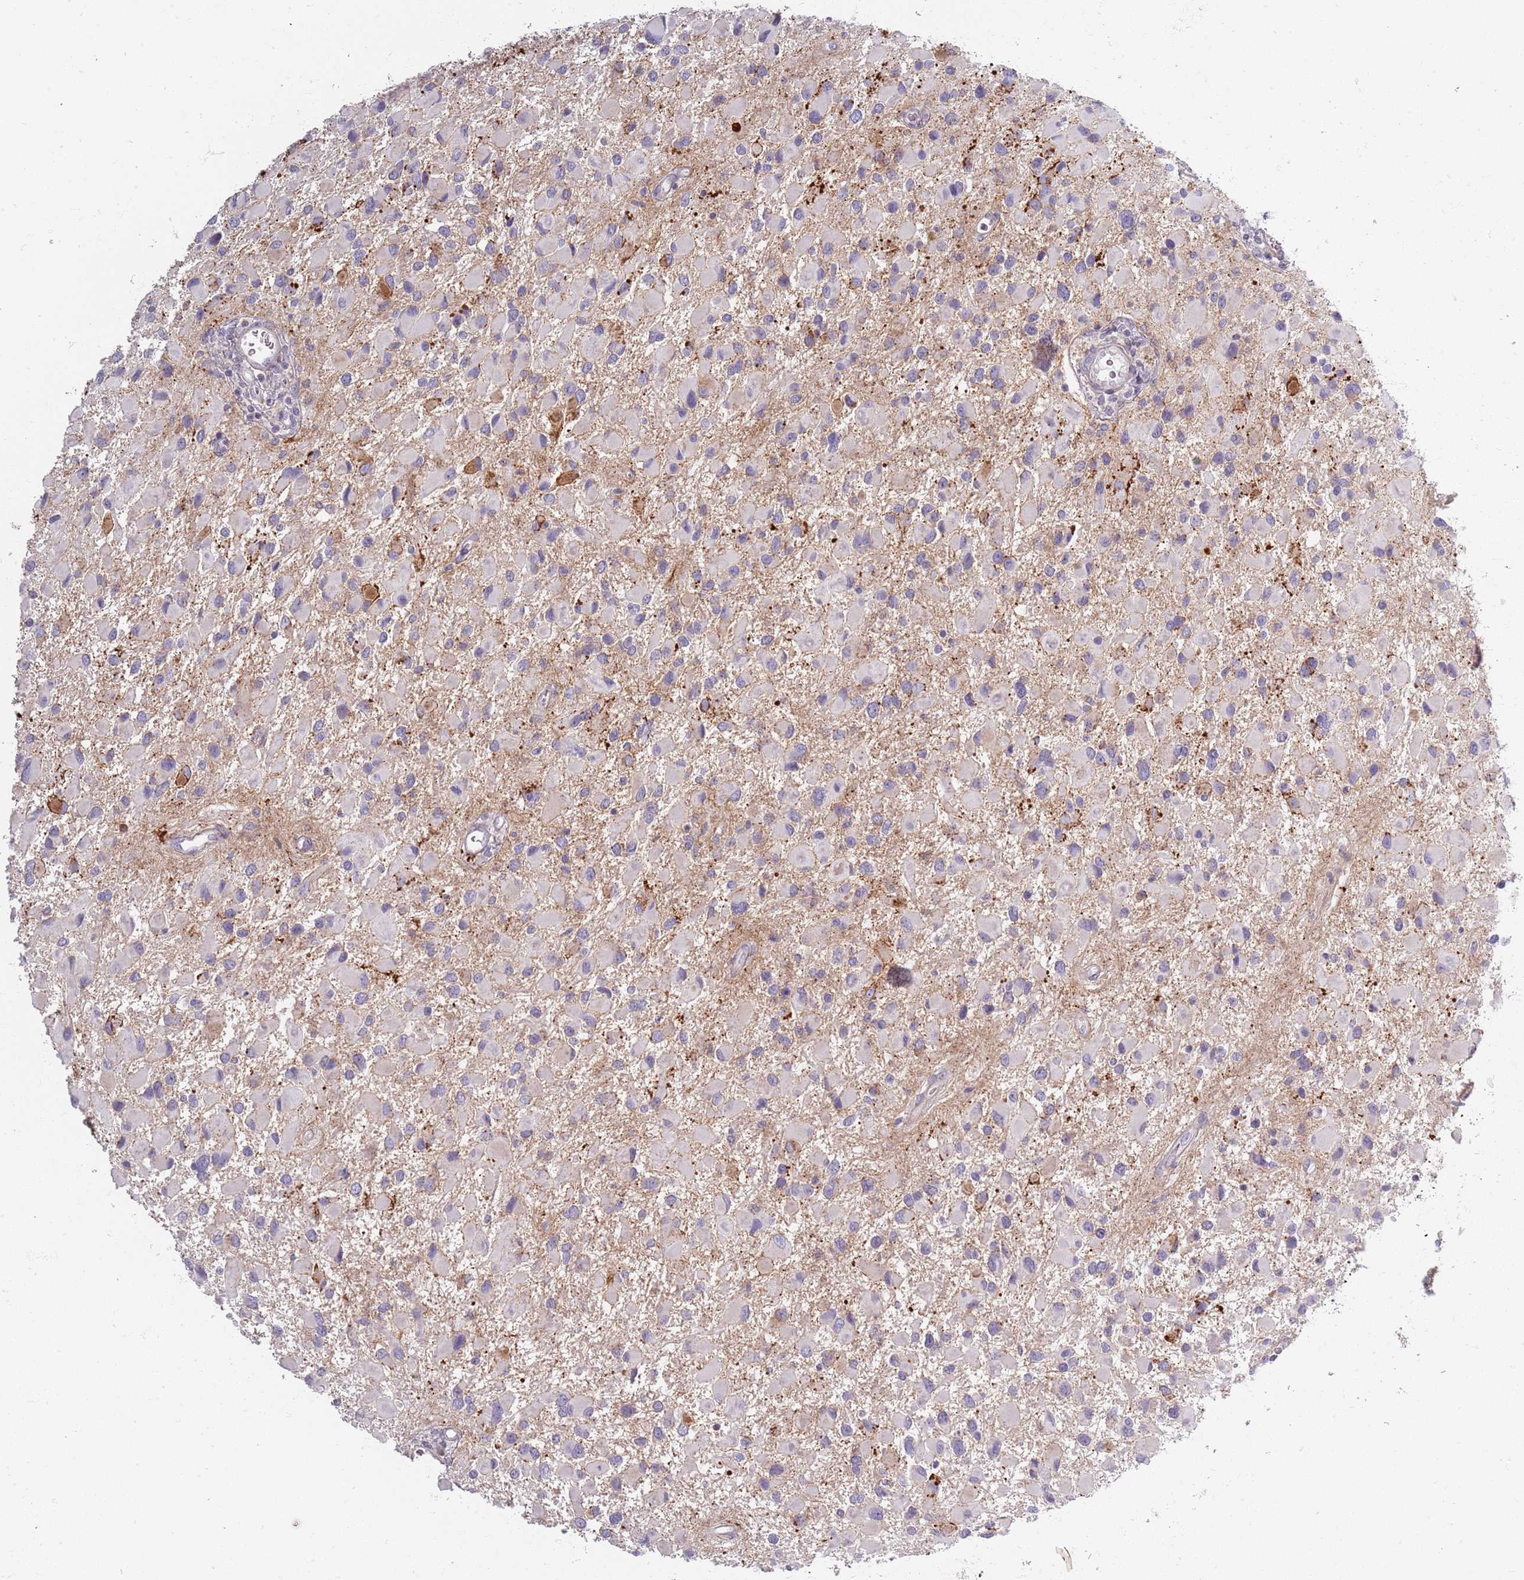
{"staining": {"intensity": "negative", "quantity": "none", "location": "none"}, "tissue": "glioma", "cell_type": "Tumor cells", "image_type": "cancer", "snomed": [{"axis": "morphology", "description": "Glioma, malignant, High grade"}, {"axis": "topography", "description": "Brain"}], "caption": "IHC of human malignant glioma (high-grade) shows no staining in tumor cells.", "gene": "SYNGR3", "patient": {"sex": "male", "age": 53}}